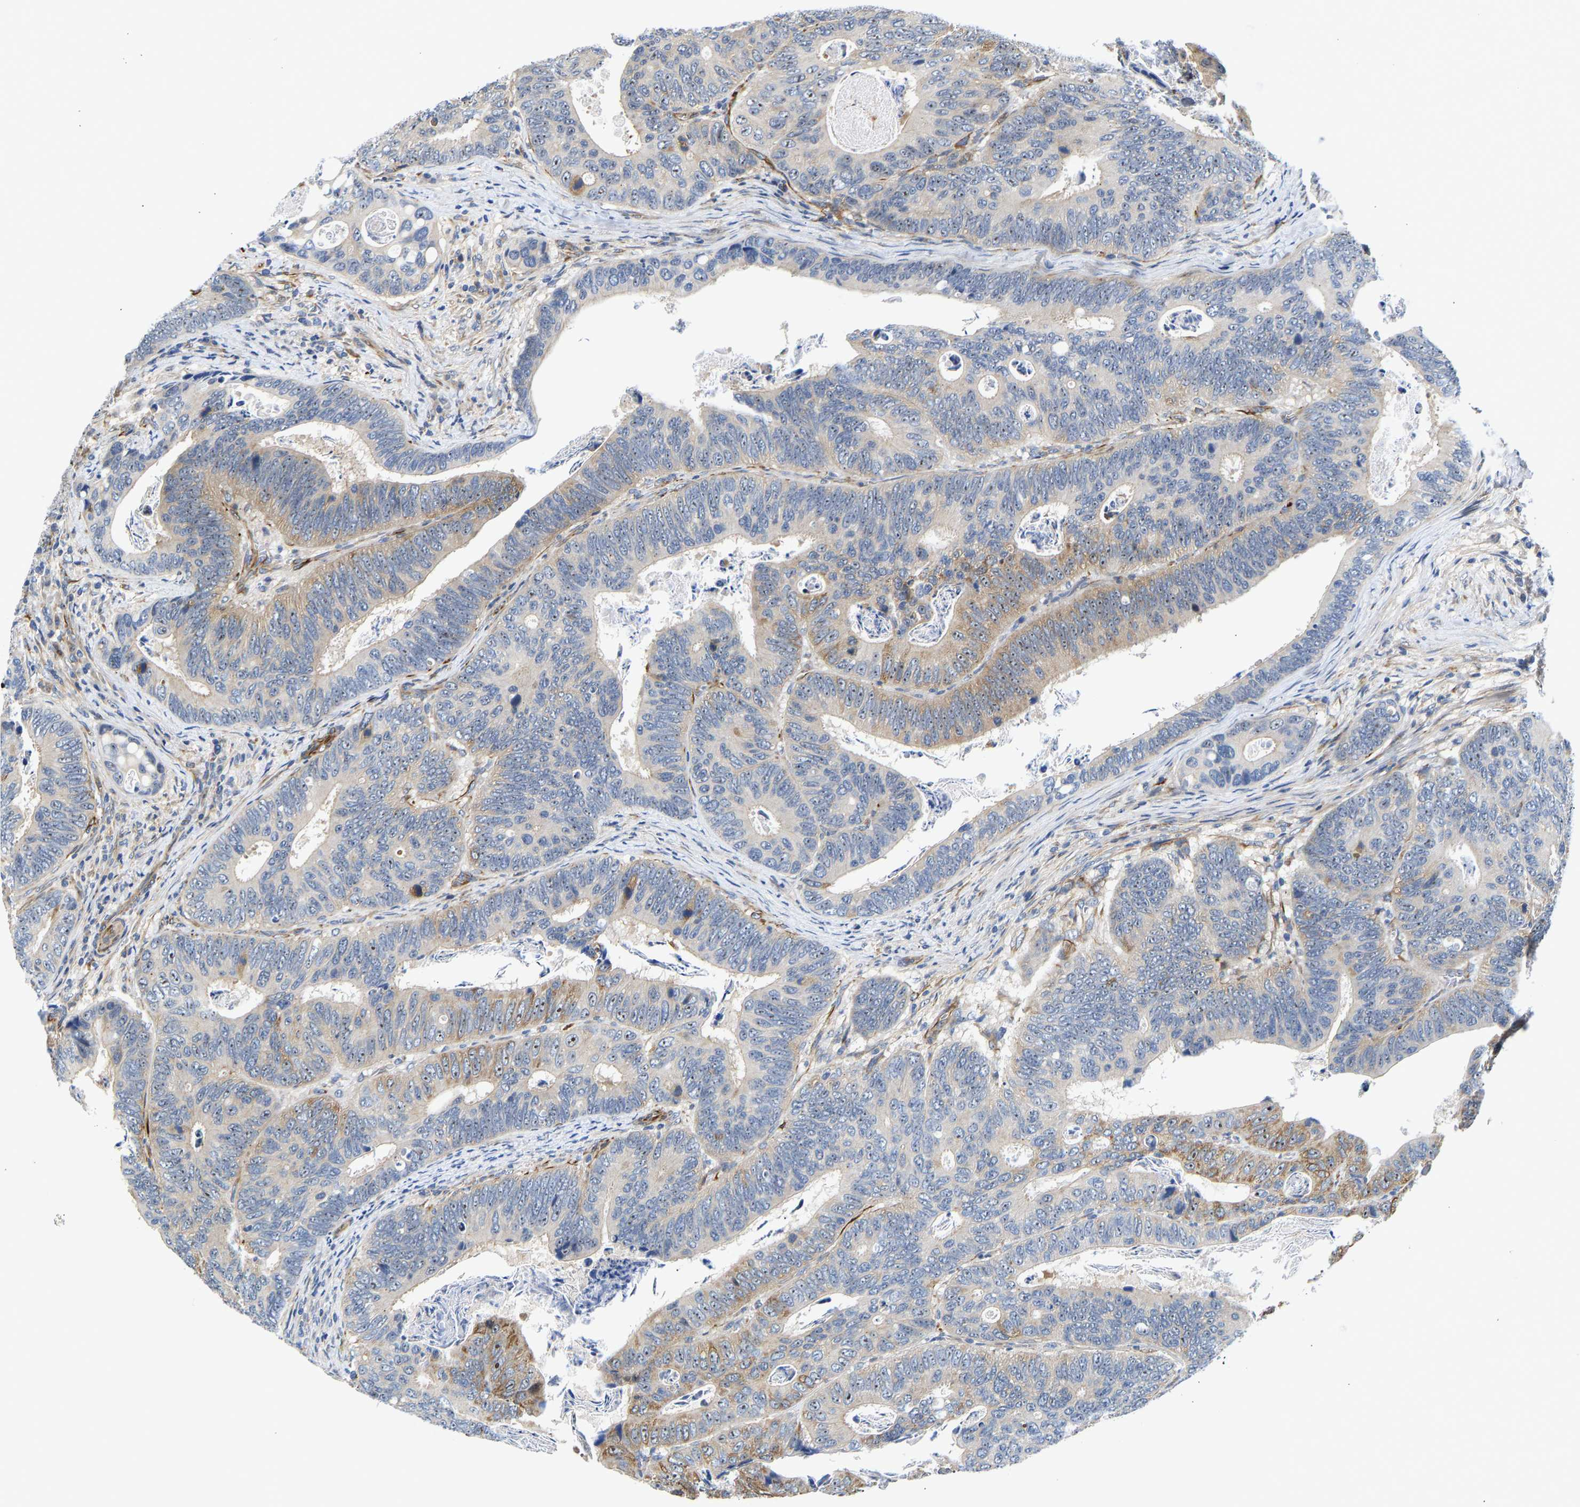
{"staining": {"intensity": "moderate", "quantity": "25%-75%", "location": "cytoplasmic/membranous,nuclear"}, "tissue": "colorectal cancer", "cell_type": "Tumor cells", "image_type": "cancer", "snomed": [{"axis": "morphology", "description": "Inflammation, NOS"}, {"axis": "morphology", "description": "Adenocarcinoma, NOS"}, {"axis": "topography", "description": "Colon"}], "caption": "Colorectal cancer (adenocarcinoma) tissue shows moderate cytoplasmic/membranous and nuclear positivity in approximately 25%-75% of tumor cells, visualized by immunohistochemistry.", "gene": "RESF1", "patient": {"sex": "male", "age": 72}}